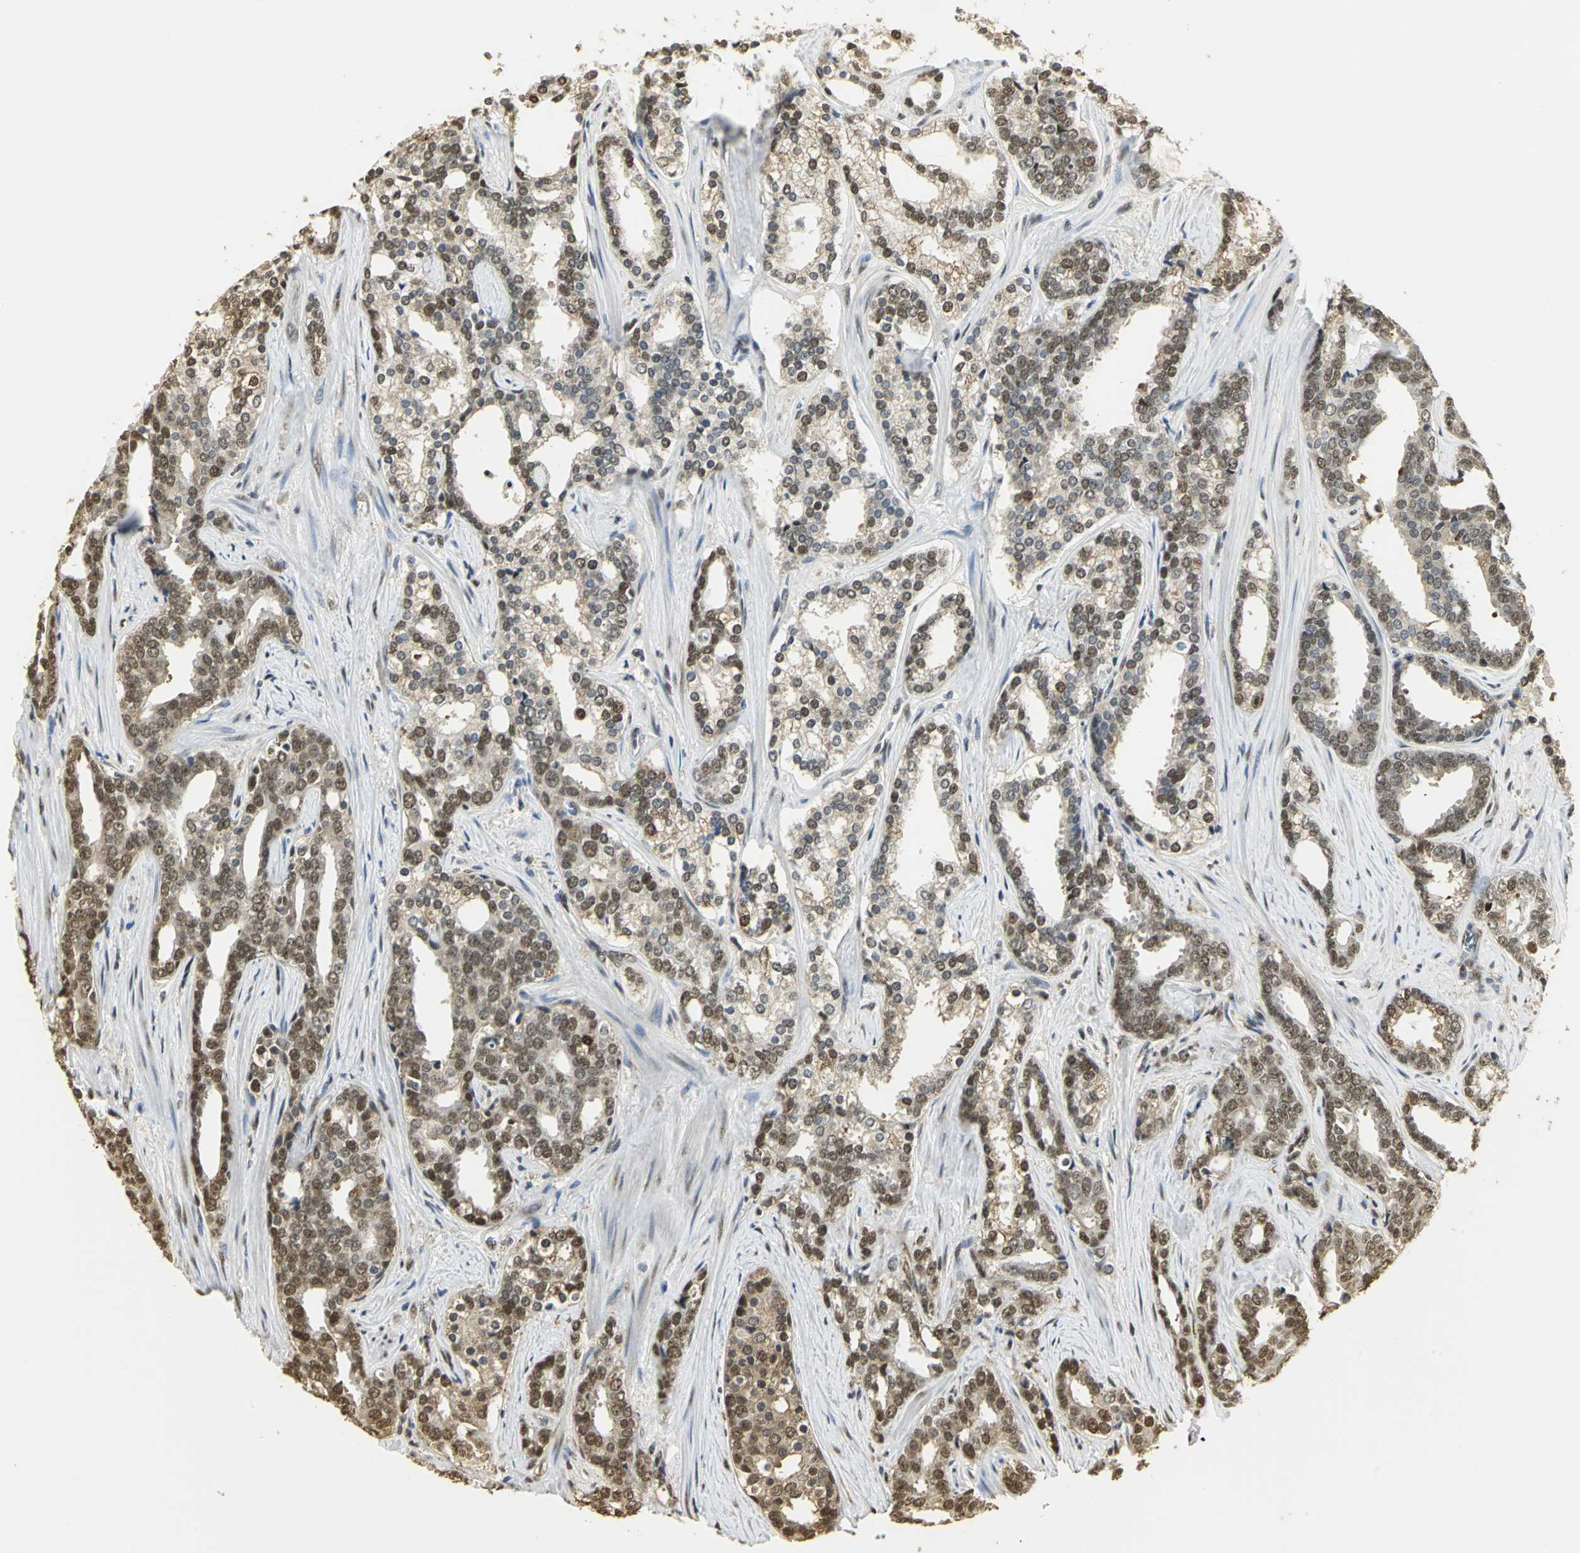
{"staining": {"intensity": "strong", "quantity": ">75%", "location": "cytoplasmic/membranous,nuclear"}, "tissue": "prostate cancer", "cell_type": "Tumor cells", "image_type": "cancer", "snomed": [{"axis": "morphology", "description": "Adenocarcinoma, High grade"}, {"axis": "topography", "description": "Prostate"}], "caption": "Protein expression analysis of human adenocarcinoma (high-grade) (prostate) reveals strong cytoplasmic/membranous and nuclear expression in about >75% of tumor cells. (IHC, brightfield microscopy, high magnification).", "gene": "SET", "patient": {"sex": "male", "age": 67}}